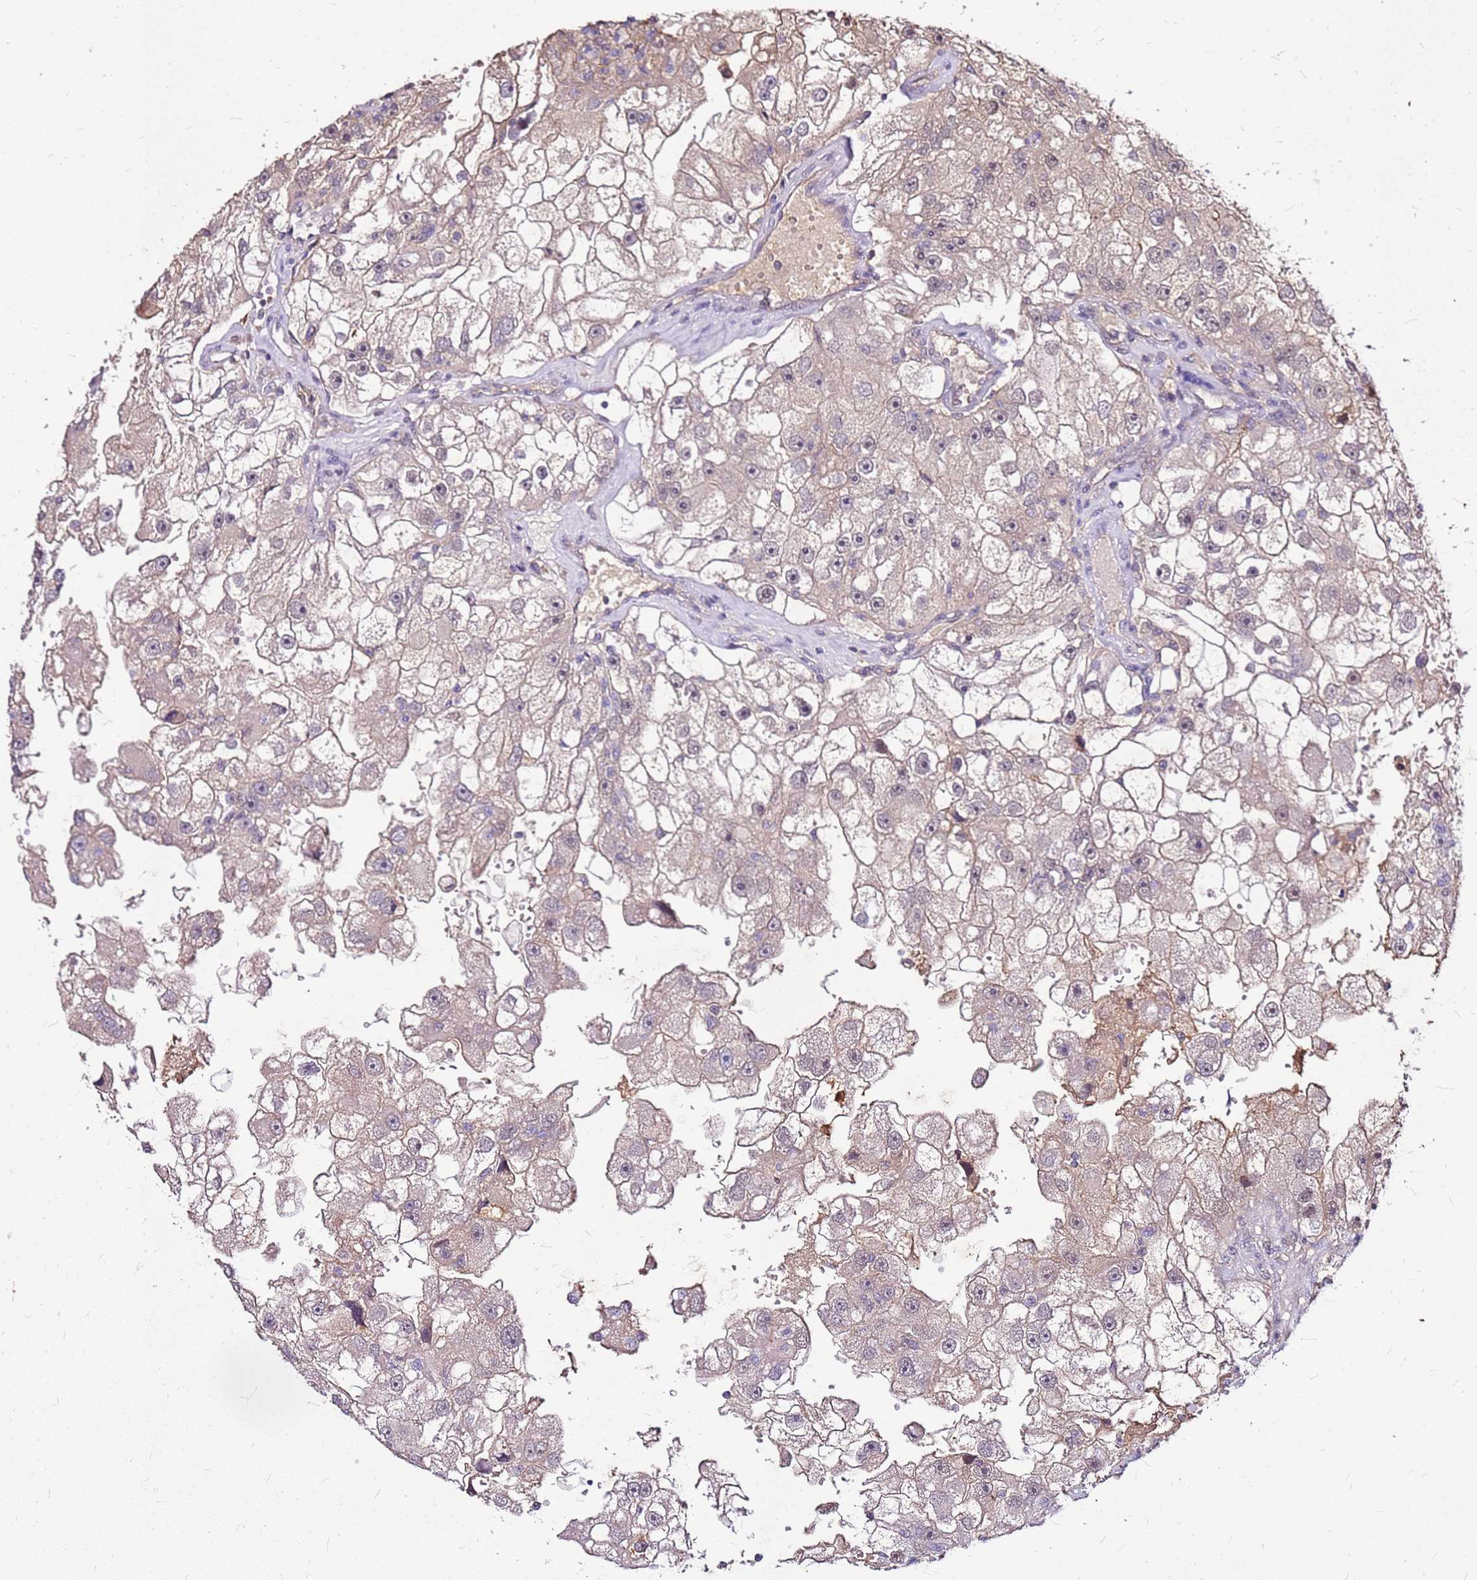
{"staining": {"intensity": "weak", "quantity": "25%-75%", "location": "cytoplasmic/membranous"}, "tissue": "renal cancer", "cell_type": "Tumor cells", "image_type": "cancer", "snomed": [{"axis": "morphology", "description": "Adenocarcinoma, NOS"}, {"axis": "topography", "description": "Kidney"}], "caption": "IHC micrograph of neoplastic tissue: renal cancer (adenocarcinoma) stained using IHC displays low levels of weak protein expression localized specifically in the cytoplasmic/membranous of tumor cells, appearing as a cytoplasmic/membranous brown color.", "gene": "ALDH1A3", "patient": {"sex": "male", "age": 63}}